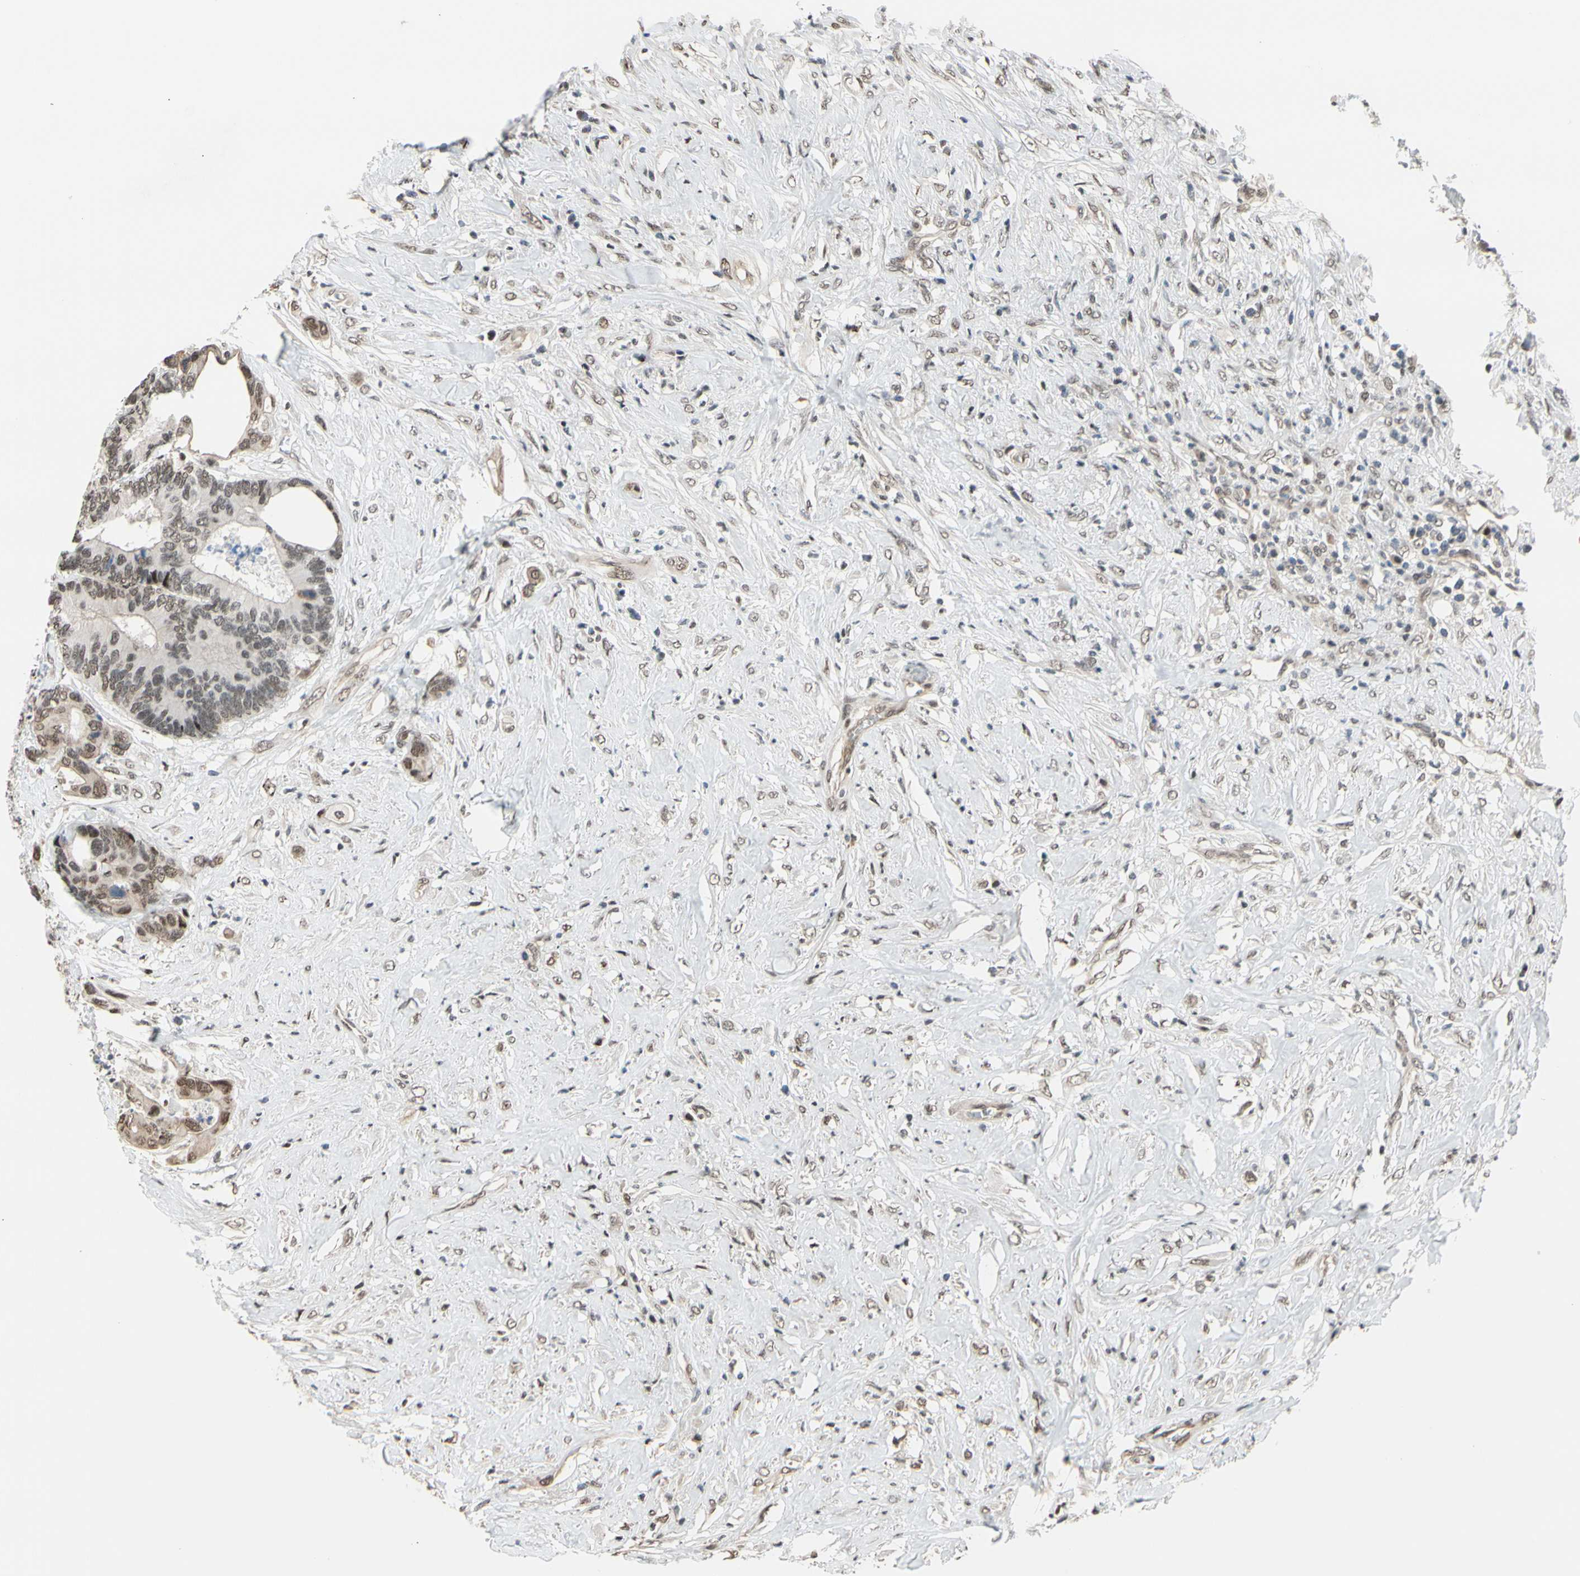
{"staining": {"intensity": "weak", "quantity": ">75%", "location": "nuclear"}, "tissue": "colorectal cancer", "cell_type": "Tumor cells", "image_type": "cancer", "snomed": [{"axis": "morphology", "description": "Adenocarcinoma, NOS"}, {"axis": "topography", "description": "Rectum"}], "caption": "Colorectal adenocarcinoma stained with DAB (3,3'-diaminobenzidine) IHC reveals low levels of weak nuclear staining in approximately >75% of tumor cells.", "gene": "SUFU", "patient": {"sex": "male", "age": 55}}